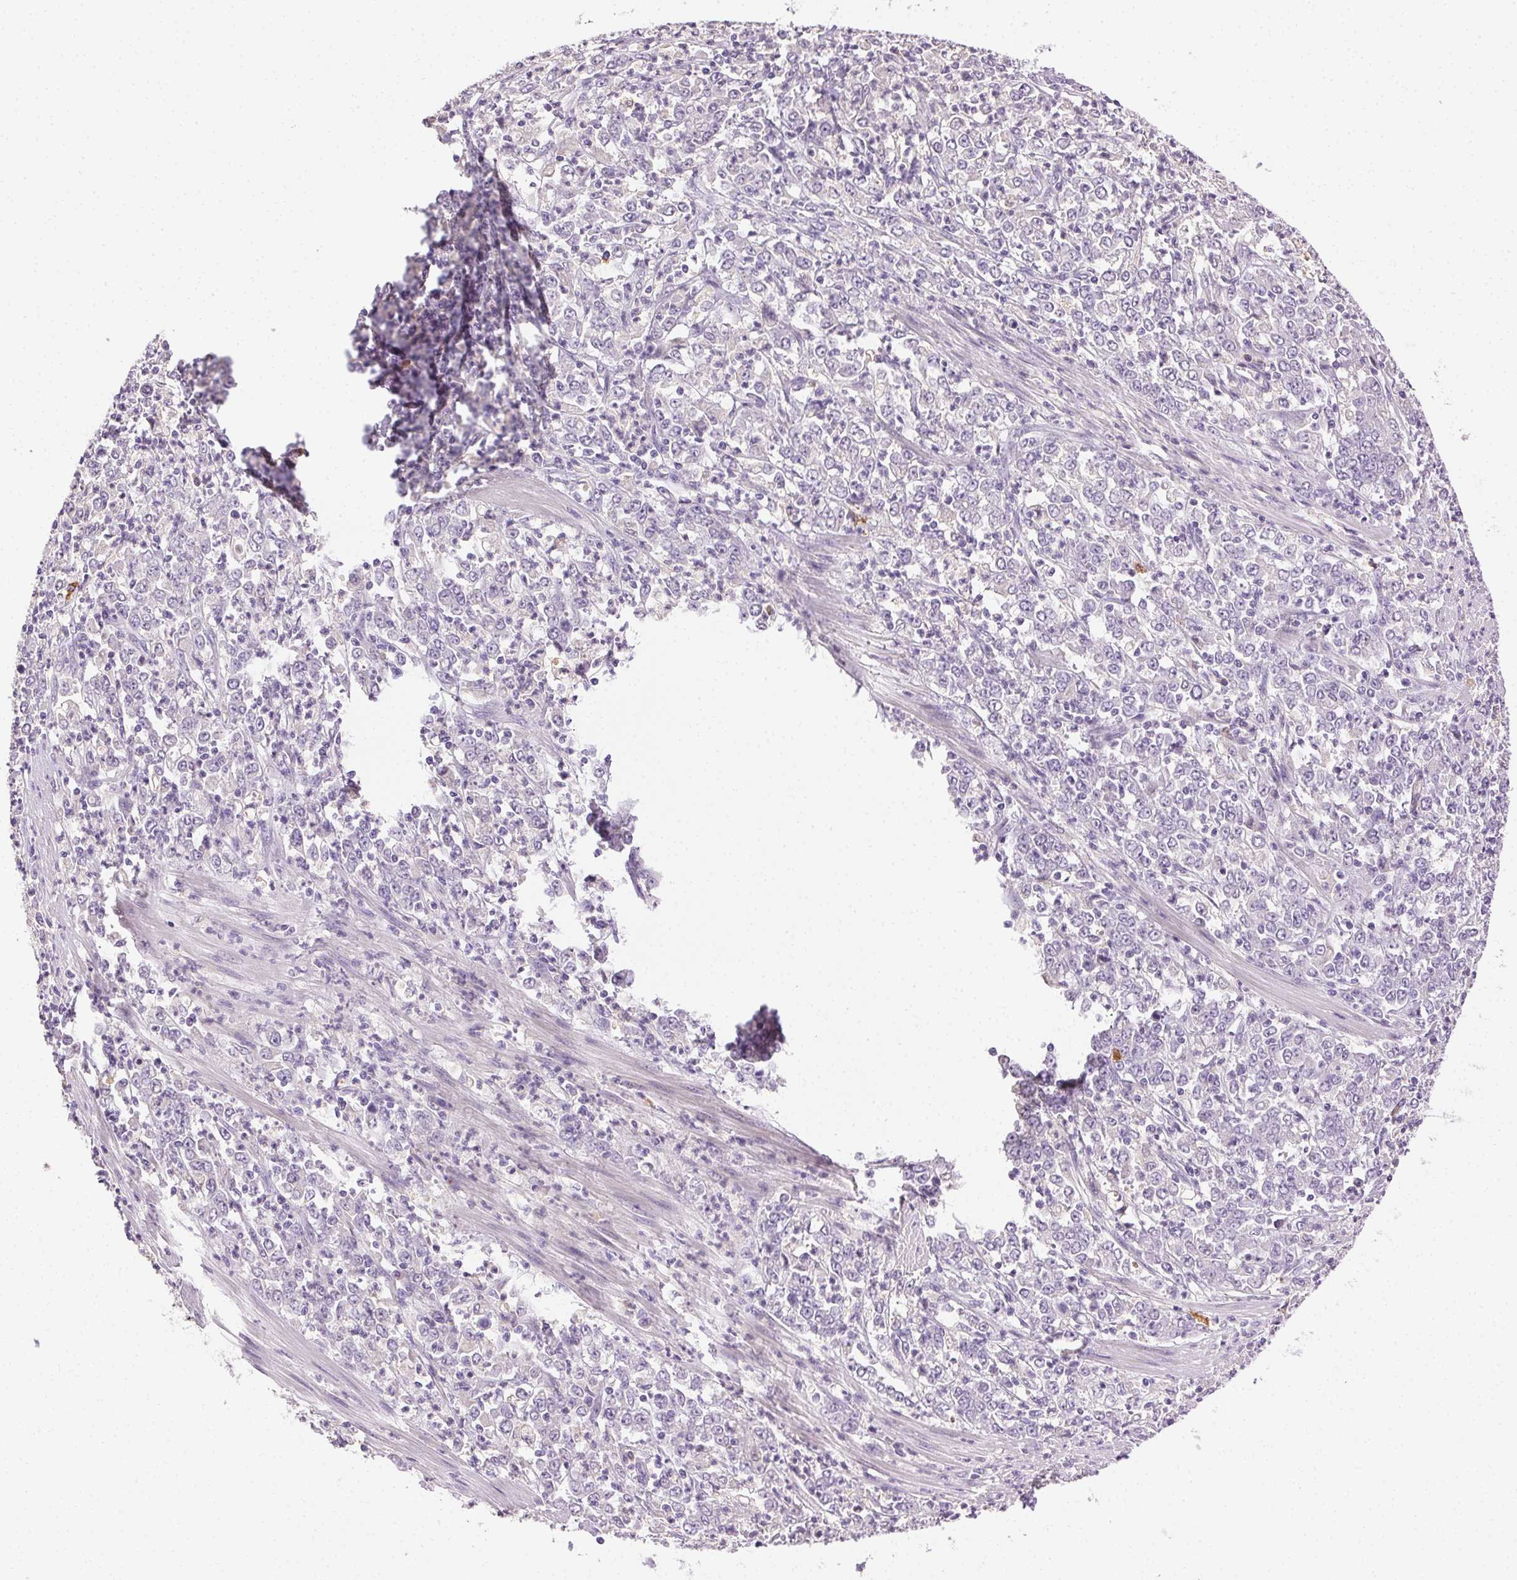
{"staining": {"intensity": "negative", "quantity": "none", "location": "none"}, "tissue": "stomach cancer", "cell_type": "Tumor cells", "image_type": "cancer", "snomed": [{"axis": "morphology", "description": "Adenocarcinoma, NOS"}, {"axis": "topography", "description": "Stomach, lower"}], "caption": "High power microscopy histopathology image of an immunohistochemistry micrograph of stomach cancer (adenocarcinoma), revealing no significant expression in tumor cells.", "gene": "BPIFB2", "patient": {"sex": "female", "age": 71}}